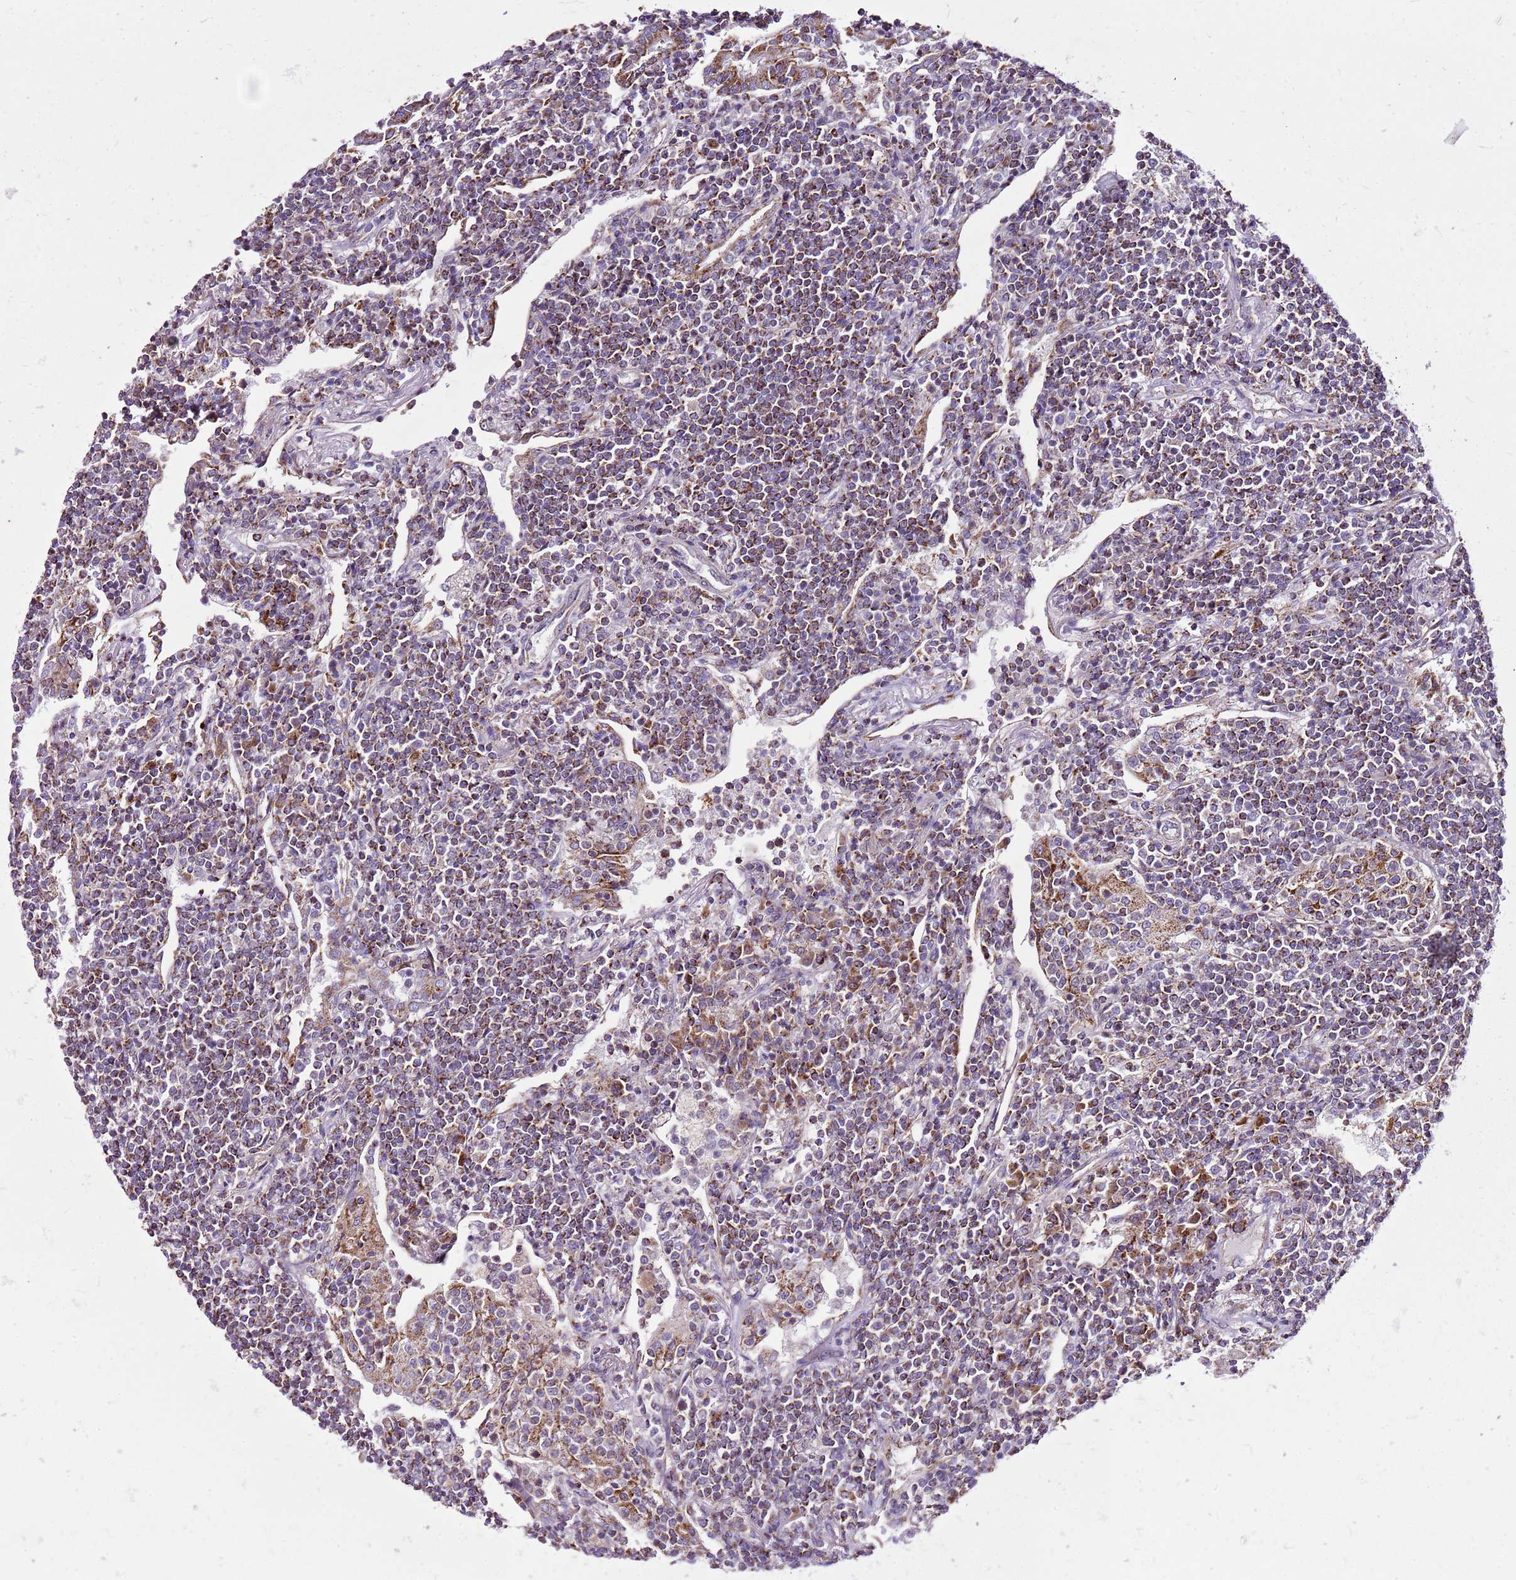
{"staining": {"intensity": "moderate", "quantity": ">75%", "location": "cytoplasmic/membranous"}, "tissue": "lymphoma", "cell_type": "Tumor cells", "image_type": "cancer", "snomed": [{"axis": "morphology", "description": "Malignant lymphoma, non-Hodgkin's type, Low grade"}, {"axis": "topography", "description": "Lung"}], "caption": "Tumor cells show medium levels of moderate cytoplasmic/membranous expression in about >75% of cells in human lymphoma.", "gene": "GCDH", "patient": {"sex": "female", "age": 71}}